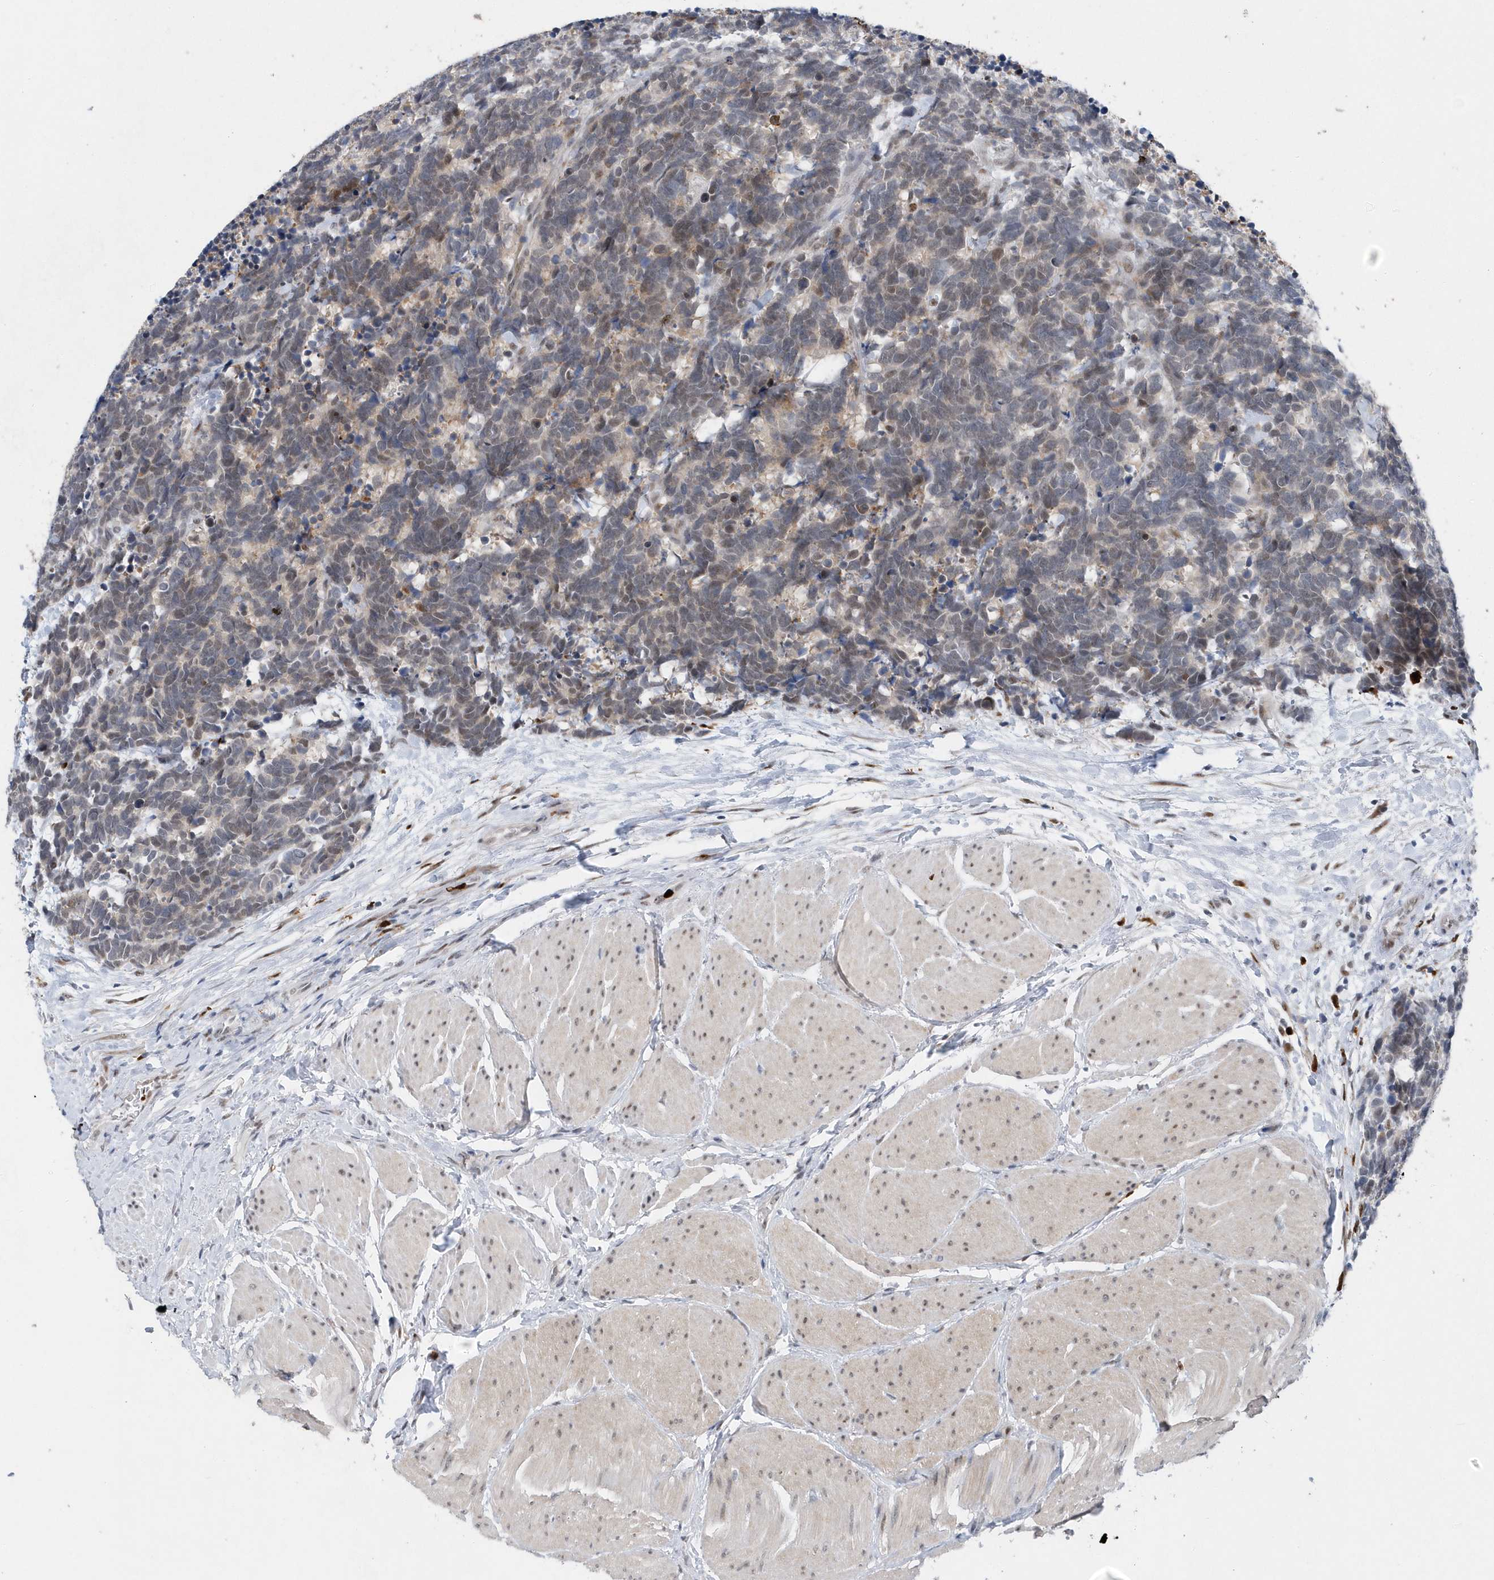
{"staining": {"intensity": "weak", "quantity": "<25%", "location": "nuclear"}, "tissue": "carcinoid", "cell_type": "Tumor cells", "image_type": "cancer", "snomed": [{"axis": "morphology", "description": "Carcinoma, NOS"}, {"axis": "morphology", "description": "Carcinoid, malignant, NOS"}, {"axis": "topography", "description": "Urinary bladder"}], "caption": "Immunohistochemistry (IHC) of human carcinoid exhibits no positivity in tumor cells.", "gene": "RPP30", "patient": {"sex": "male", "age": 57}}